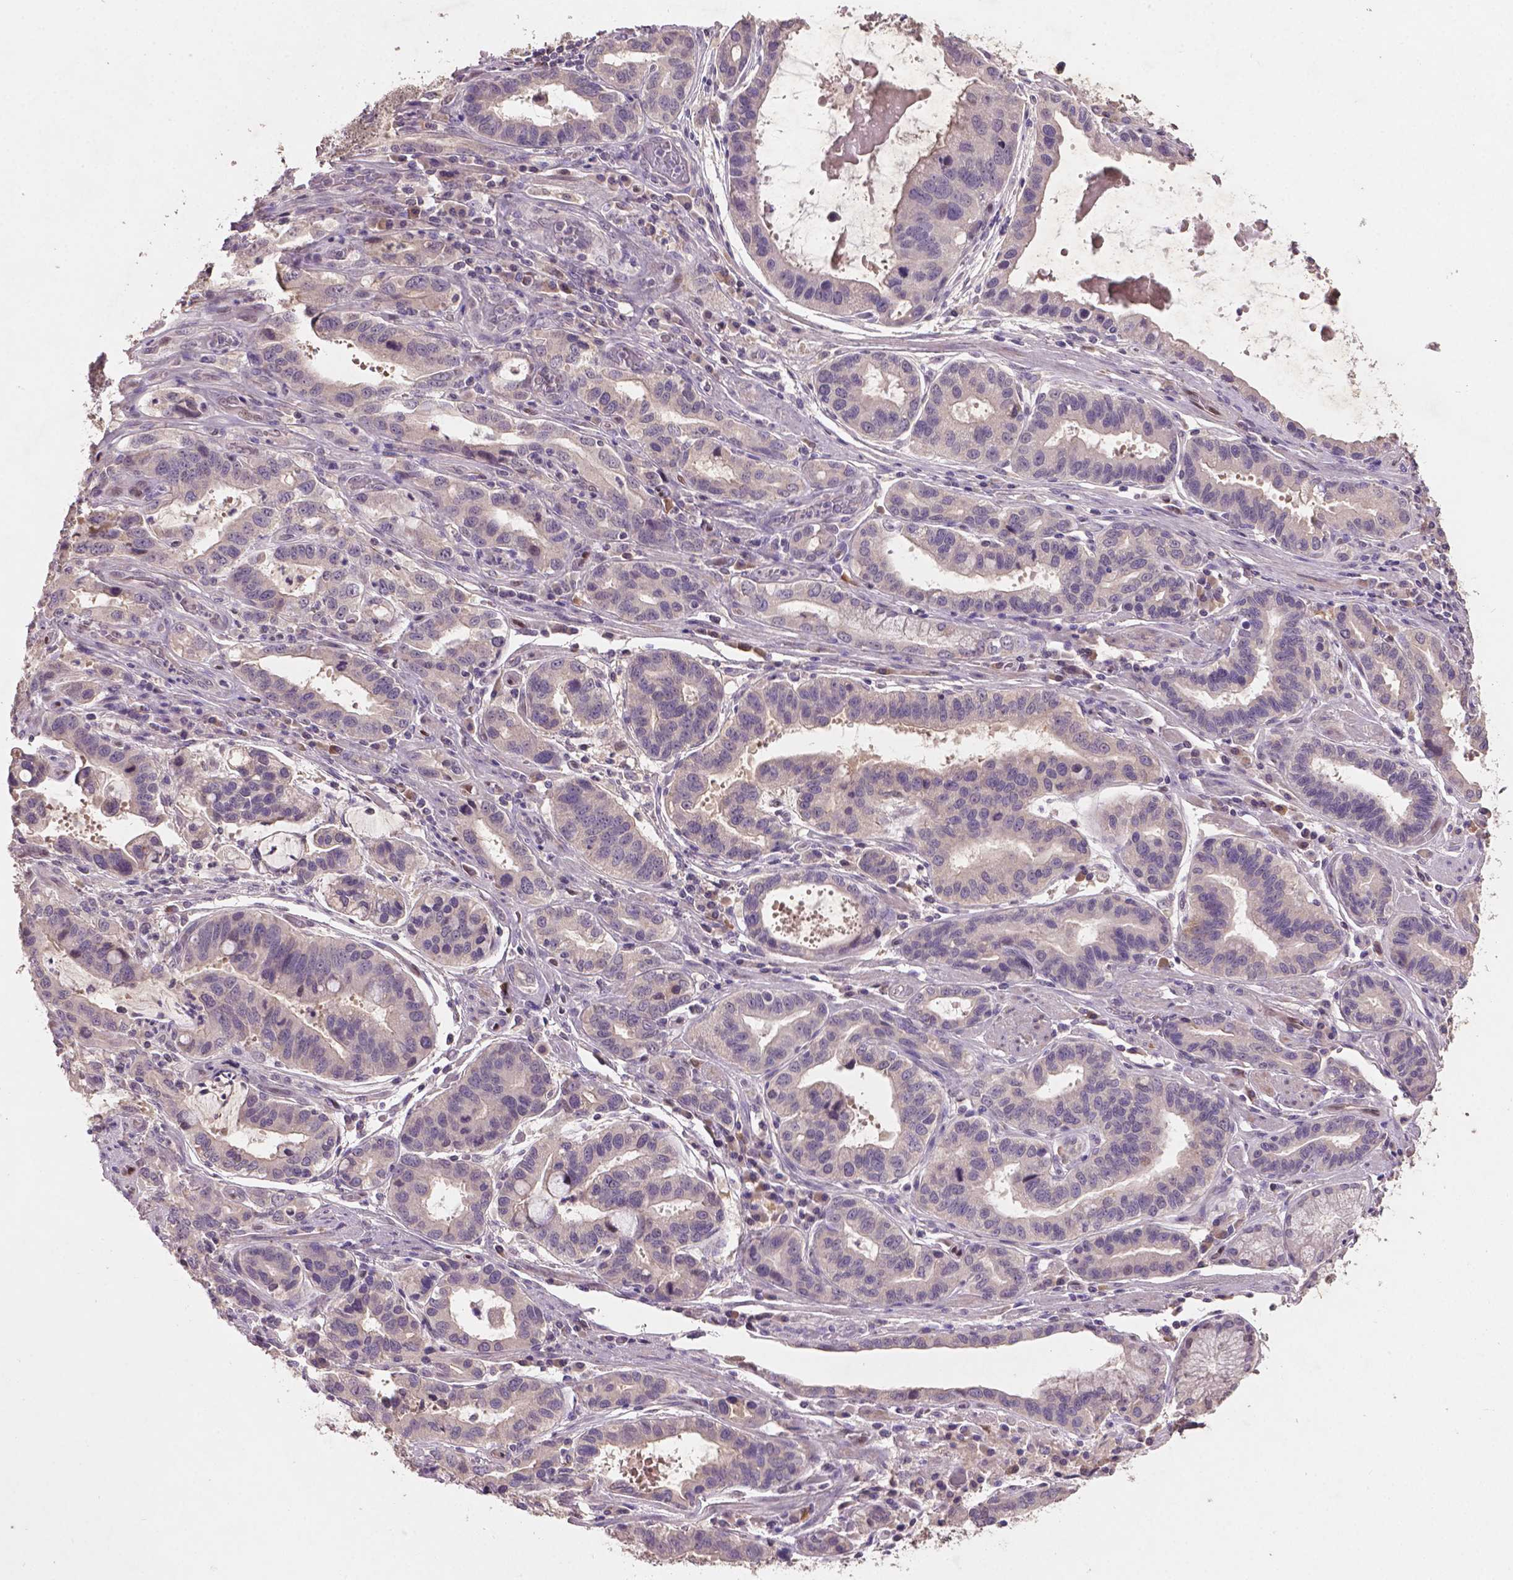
{"staining": {"intensity": "moderate", "quantity": "<25%", "location": "nuclear"}, "tissue": "stomach cancer", "cell_type": "Tumor cells", "image_type": "cancer", "snomed": [{"axis": "morphology", "description": "Adenocarcinoma, NOS"}, {"axis": "topography", "description": "Stomach, lower"}], "caption": "This is a photomicrograph of immunohistochemistry staining of adenocarcinoma (stomach), which shows moderate expression in the nuclear of tumor cells.", "gene": "SOX17", "patient": {"sex": "female", "age": 76}}